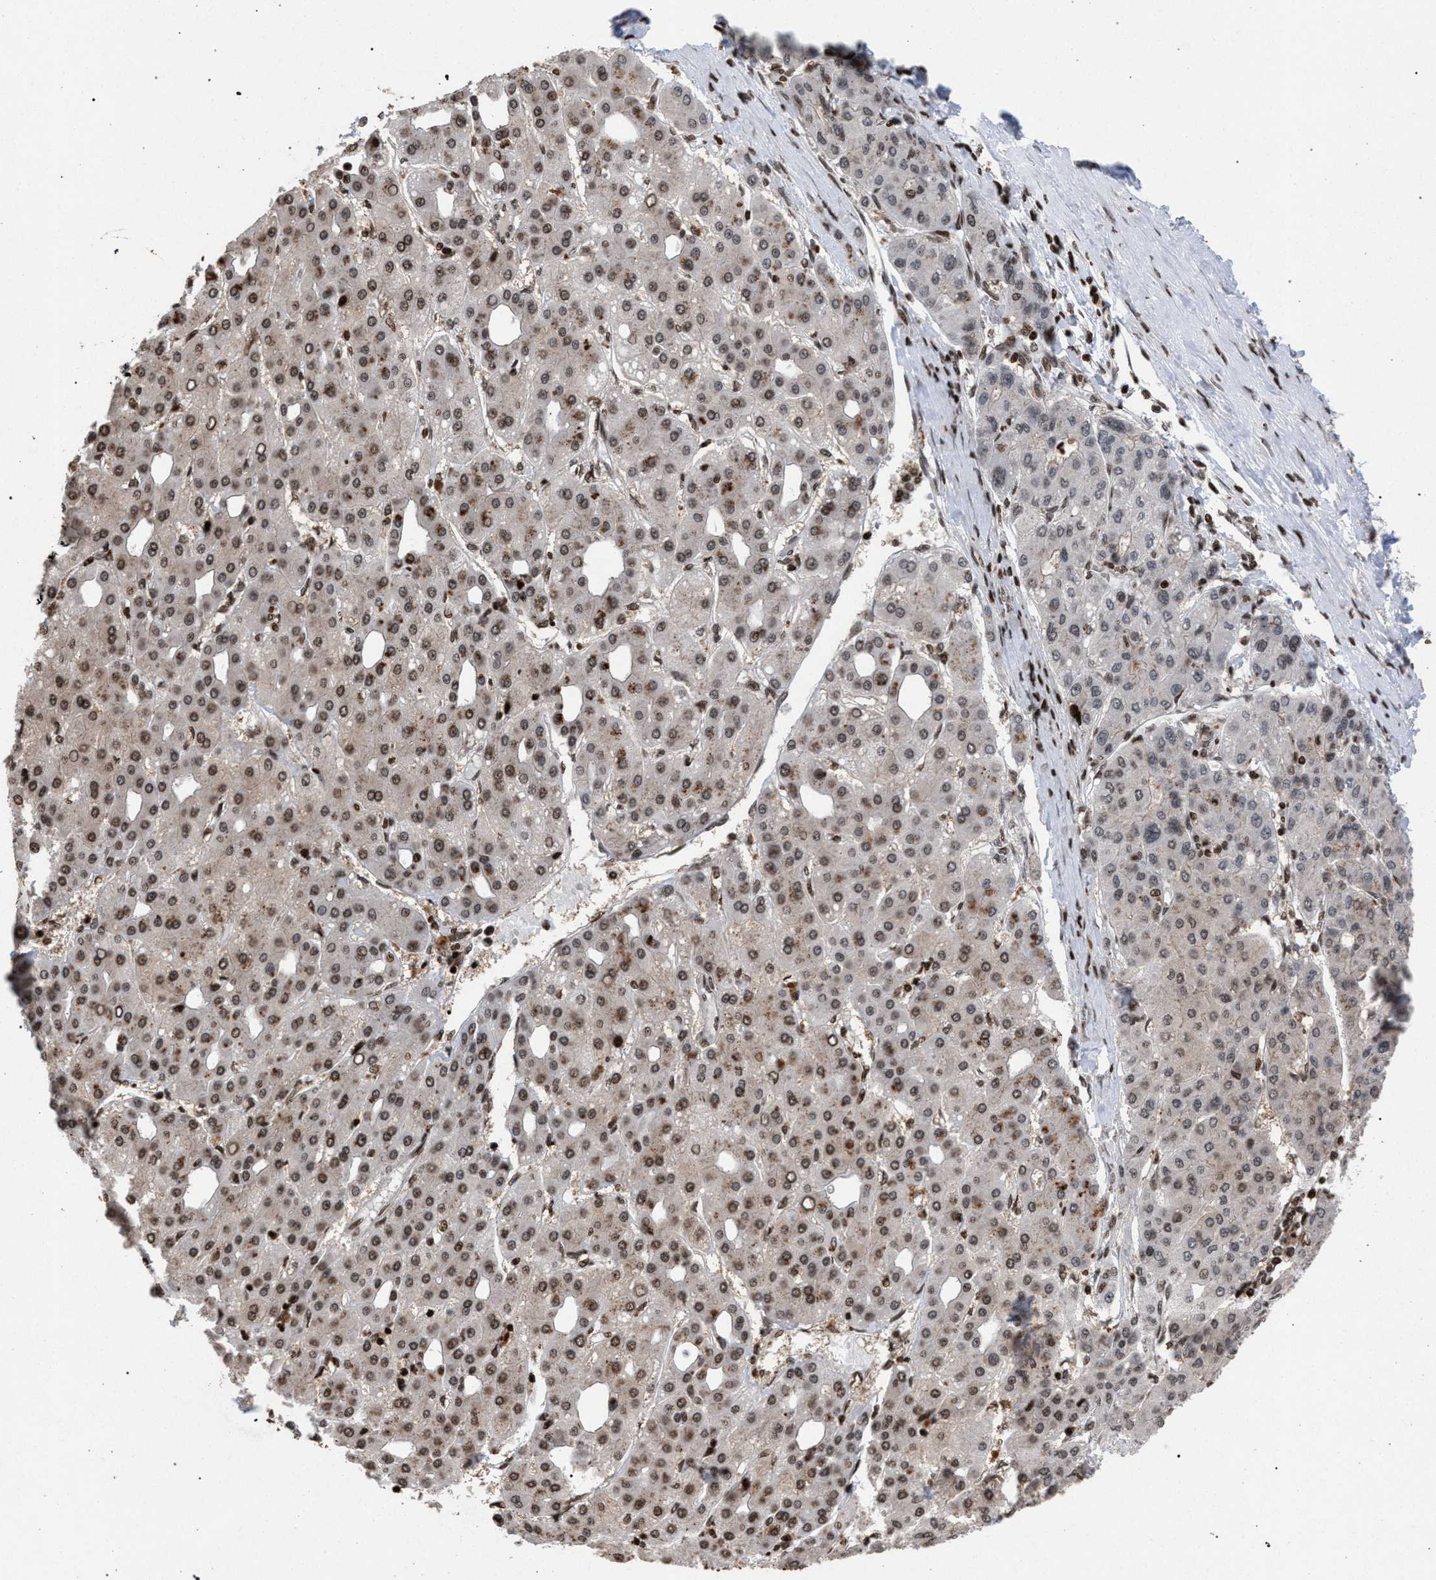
{"staining": {"intensity": "moderate", "quantity": ">75%", "location": "nuclear"}, "tissue": "liver cancer", "cell_type": "Tumor cells", "image_type": "cancer", "snomed": [{"axis": "morphology", "description": "Carcinoma, Hepatocellular, NOS"}, {"axis": "topography", "description": "Liver"}], "caption": "Hepatocellular carcinoma (liver) was stained to show a protein in brown. There is medium levels of moderate nuclear positivity in about >75% of tumor cells. (brown staining indicates protein expression, while blue staining denotes nuclei).", "gene": "FOXD3", "patient": {"sex": "male", "age": 65}}